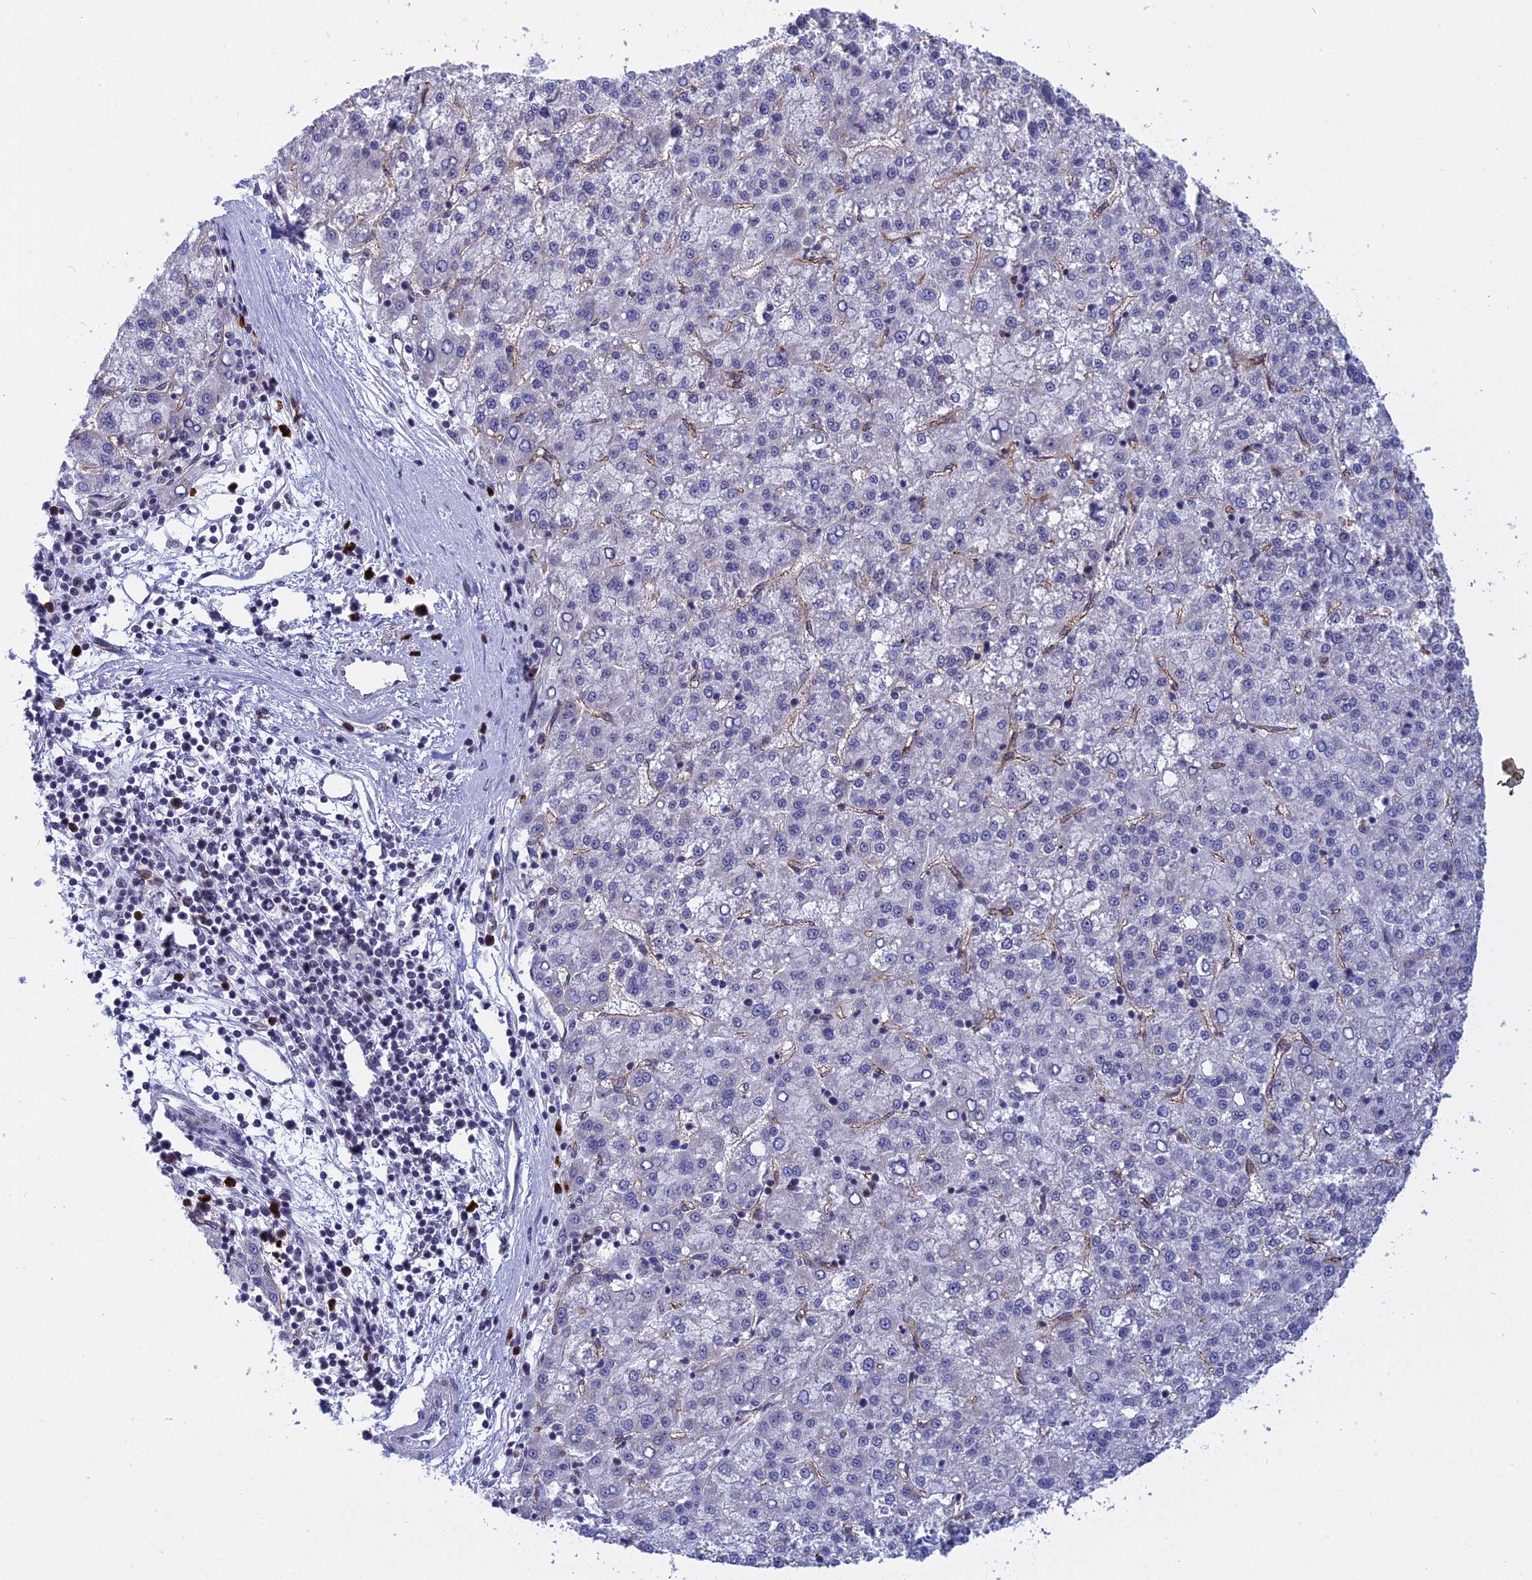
{"staining": {"intensity": "weak", "quantity": "<25%", "location": "cytoplasmic/membranous"}, "tissue": "liver cancer", "cell_type": "Tumor cells", "image_type": "cancer", "snomed": [{"axis": "morphology", "description": "Carcinoma, Hepatocellular, NOS"}, {"axis": "topography", "description": "Liver"}], "caption": "Liver hepatocellular carcinoma stained for a protein using IHC reveals no positivity tumor cells.", "gene": "MPND", "patient": {"sex": "female", "age": 58}}